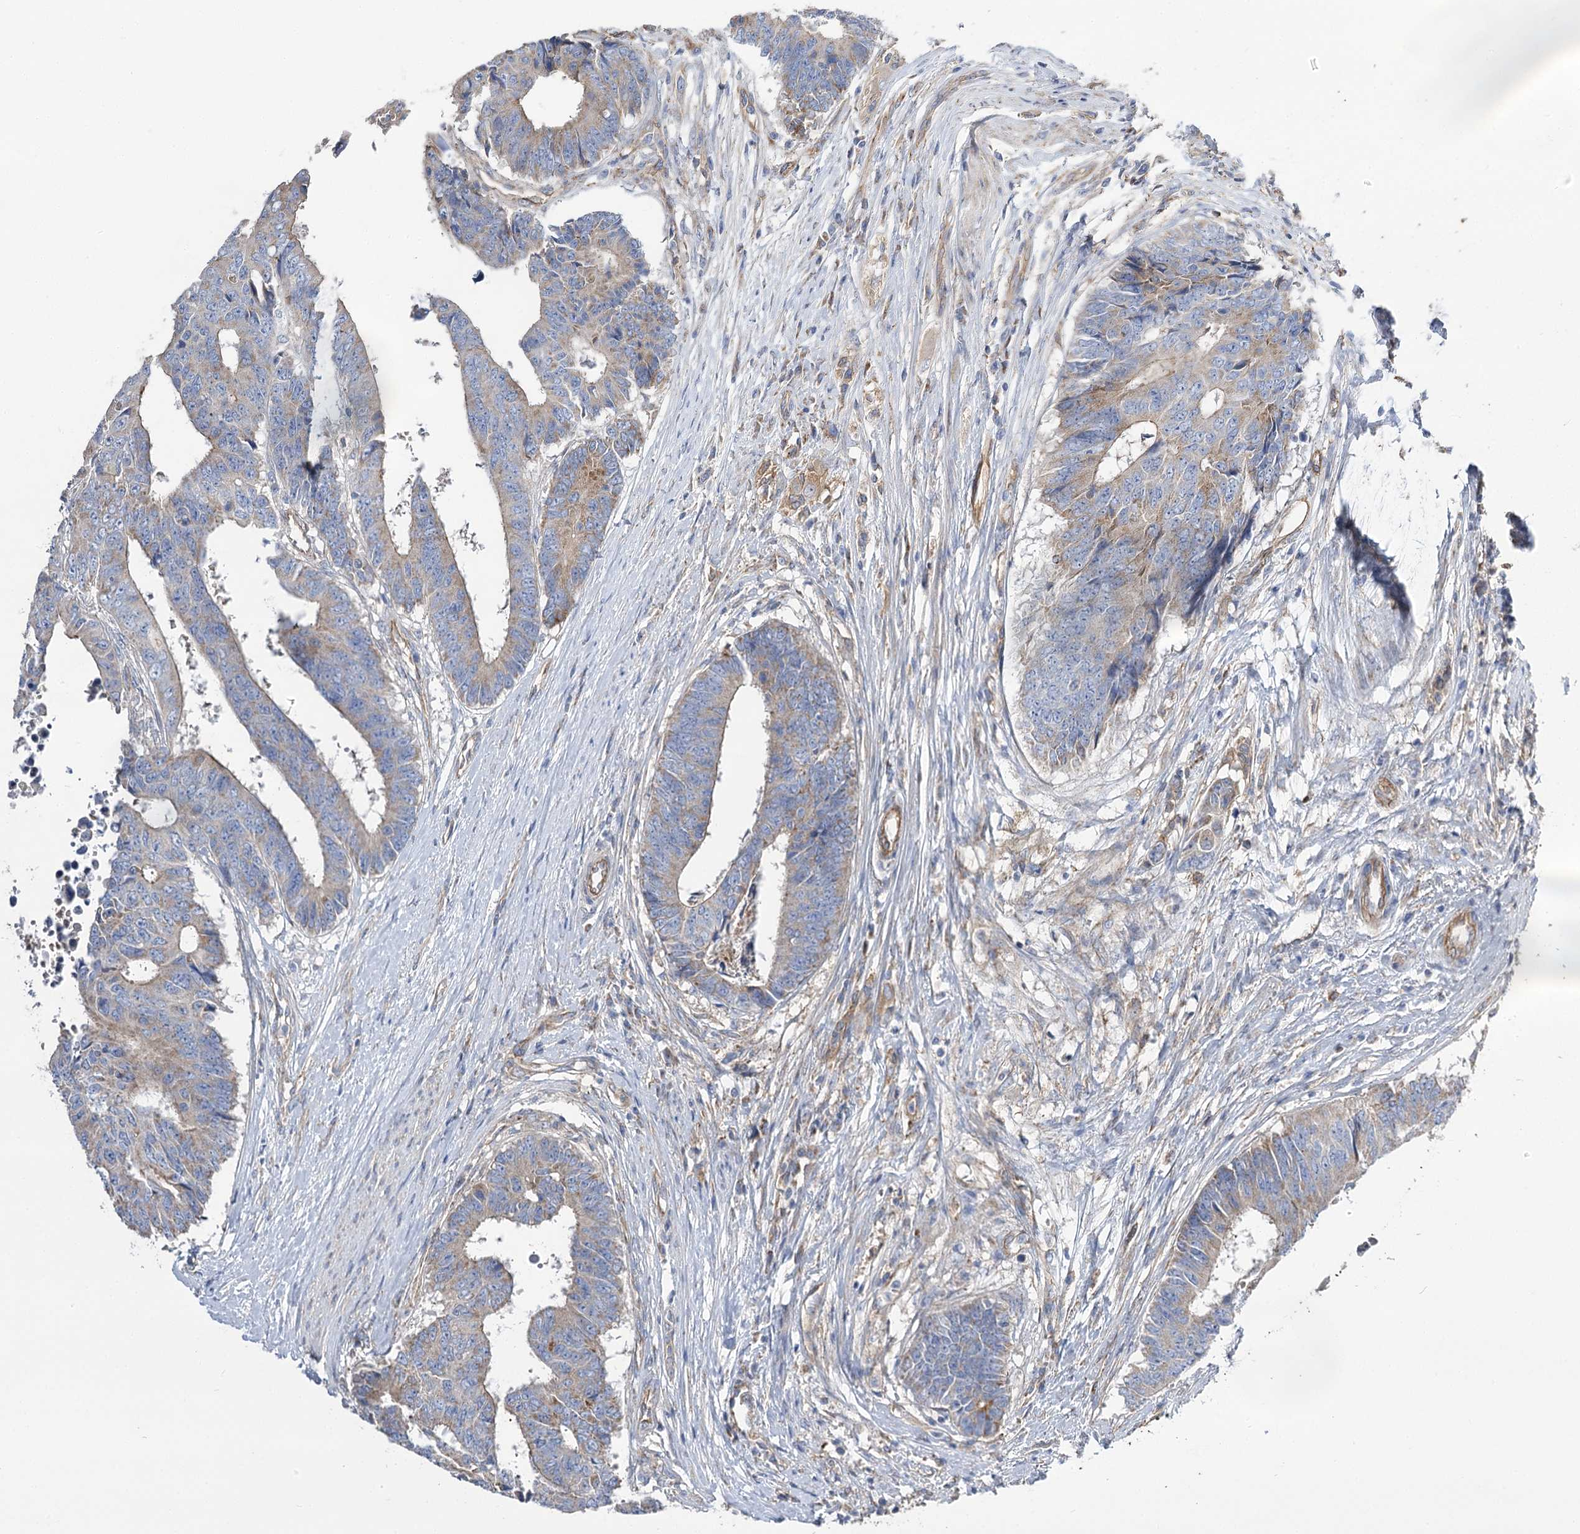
{"staining": {"intensity": "weak", "quantity": "<25%", "location": "cytoplasmic/membranous"}, "tissue": "colorectal cancer", "cell_type": "Tumor cells", "image_type": "cancer", "snomed": [{"axis": "morphology", "description": "Adenocarcinoma, NOS"}, {"axis": "topography", "description": "Rectum"}], "caption": "Immunohistochemistry (IHC) image of neoplastic tissue: human colorectal cancer (adenocarcinoma) stained with DAB (3,3'-diaminobenzidine) reveals no significant protein positivity in tumor cells.", "gene": "RMDN2", "patient": {"sex": "male", "age": 84}}